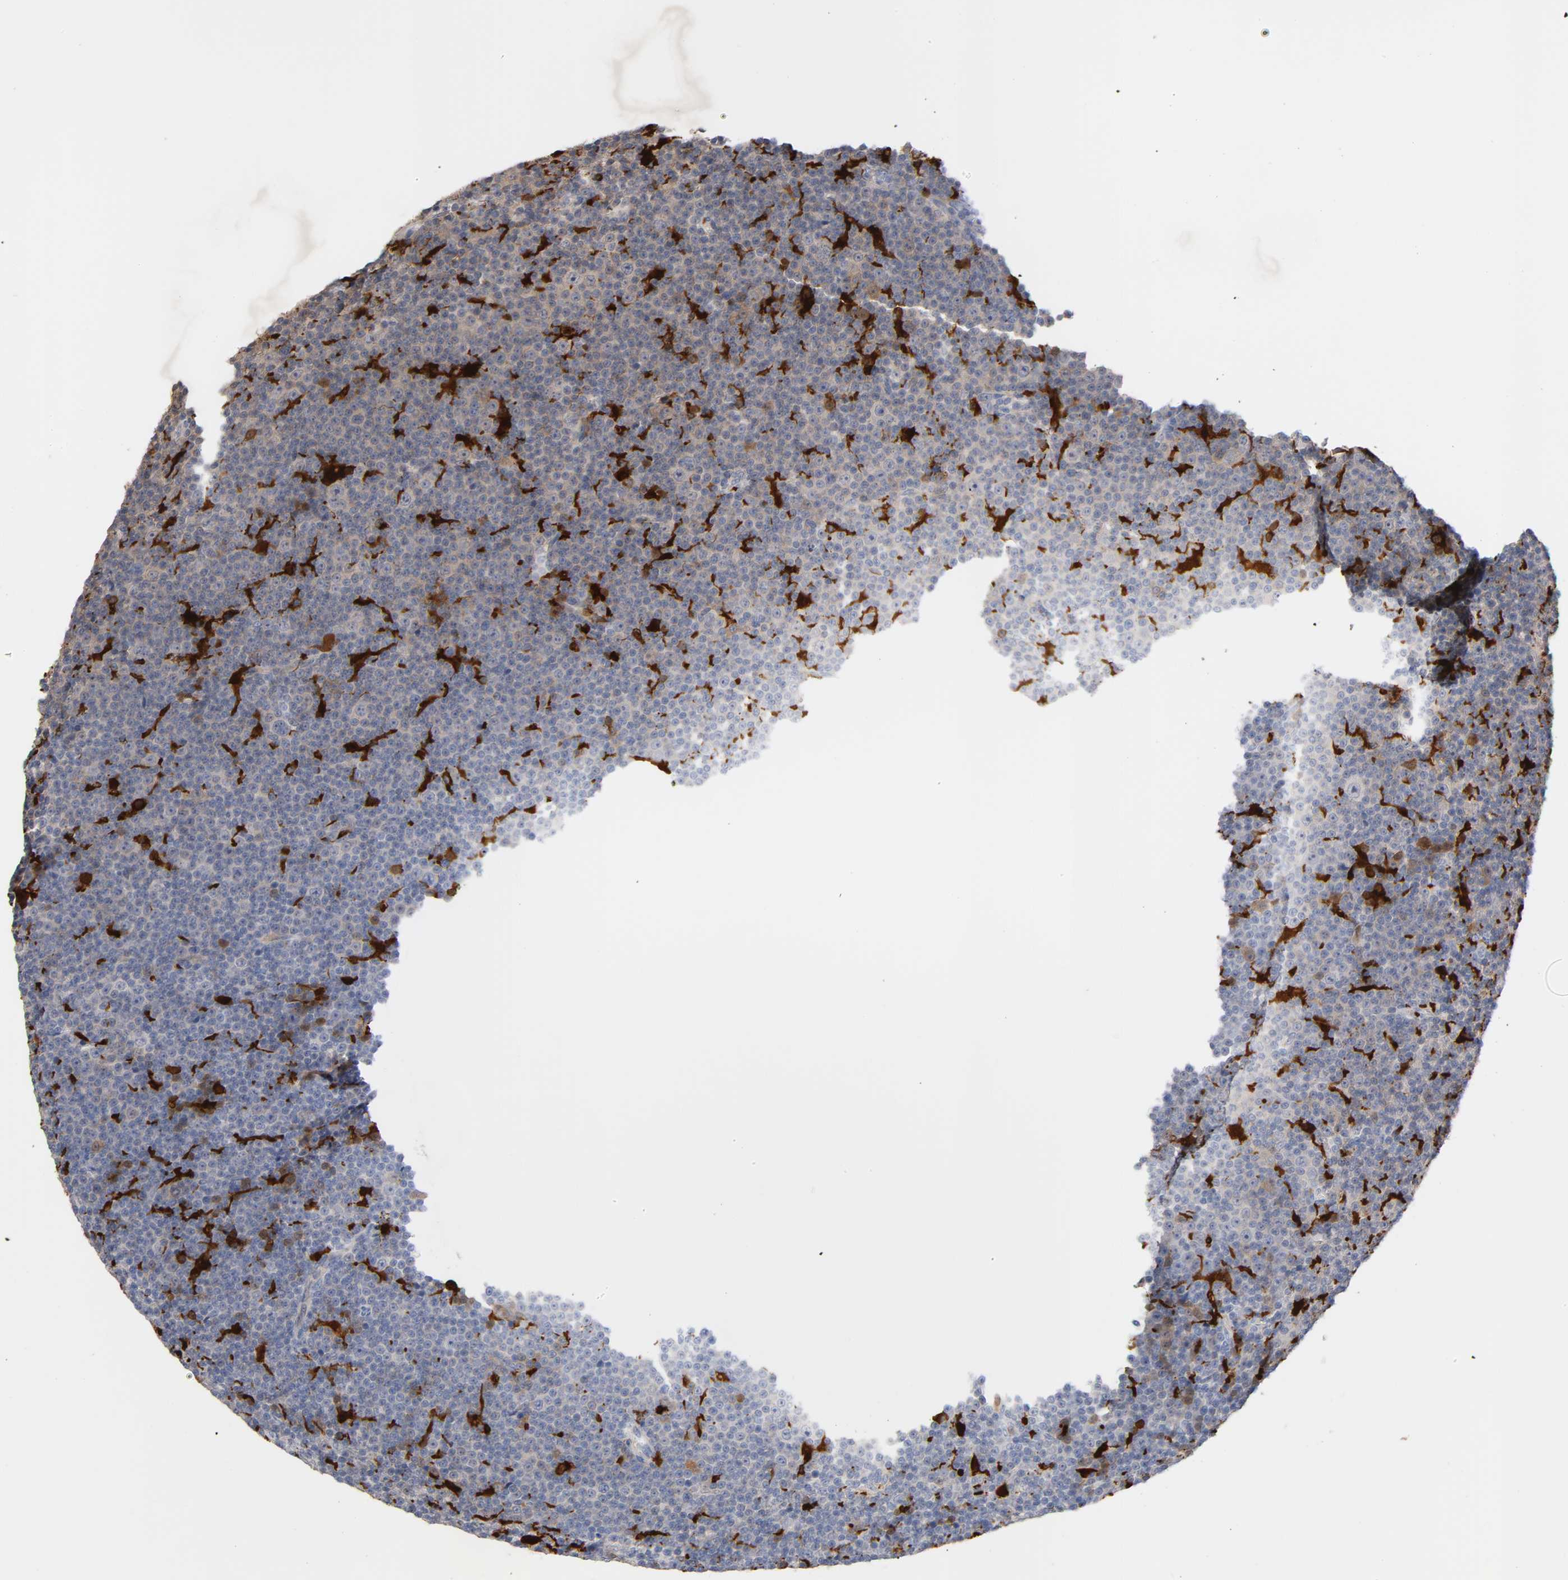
{"staining": {"intensity": "moderate", "quantity": "<25%", "location": "cytoplasmic/membranous"}, "tissue": "lymphoma", "cell_type": "Tumor cells", "image_type": "cancer", "snomed": [{"axis": "morphology", "description": "Malignant lymphoma, non-Hodgkin's type, Low grade"}, {"axis": "topography", "description": "Lymph node"}], "caption": "Immunohistochemical staining of lymphoma demonstrates low levels of moderate cytoplasmic/membranous expression in approximately <25% of tumor cells.", "gene": "IL18", "patient": {"sex": "female", "age": 67}}